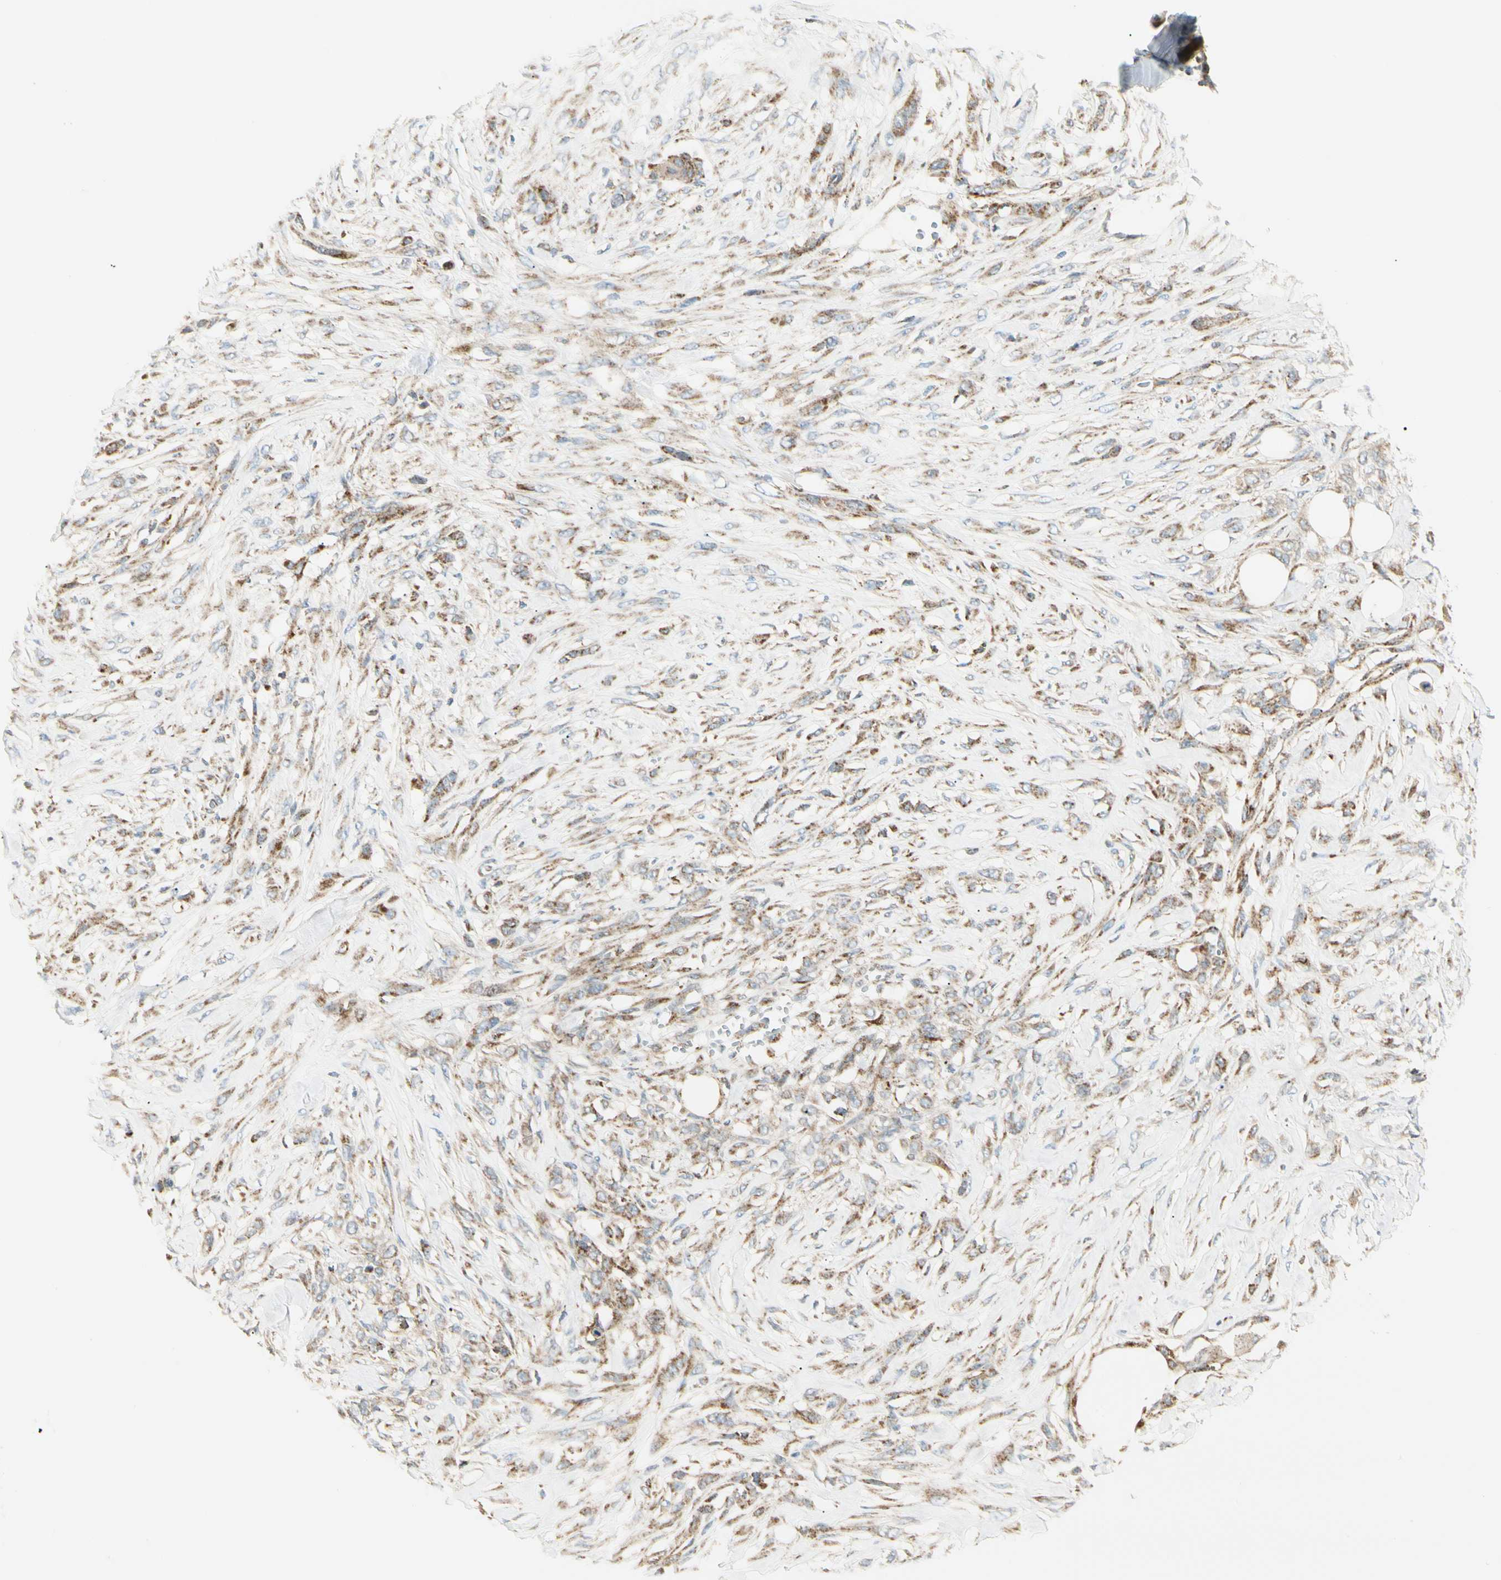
{"staining": {"intensity": "moderate", "quantity": ">75%", "location": "cytoplasmic/membranous"}, "tissue": "skin cancer", "cell_type": "Tumor cells", "image_type": "cancer", "snomed": [{"axis": "morphology", "description": "Squamous cell carcinoma, NOS"}, {"axis": "topography", "description": "Skin"}], "caption": "Protein expression analysis of skin cancer (squamous cell carcinoma) exhibits moderate cytoplasmic/membranous expression in about >75% of tumor cells.", "gene": "TBC1D10A", "patient": {"sex": "female", "age": 59}}